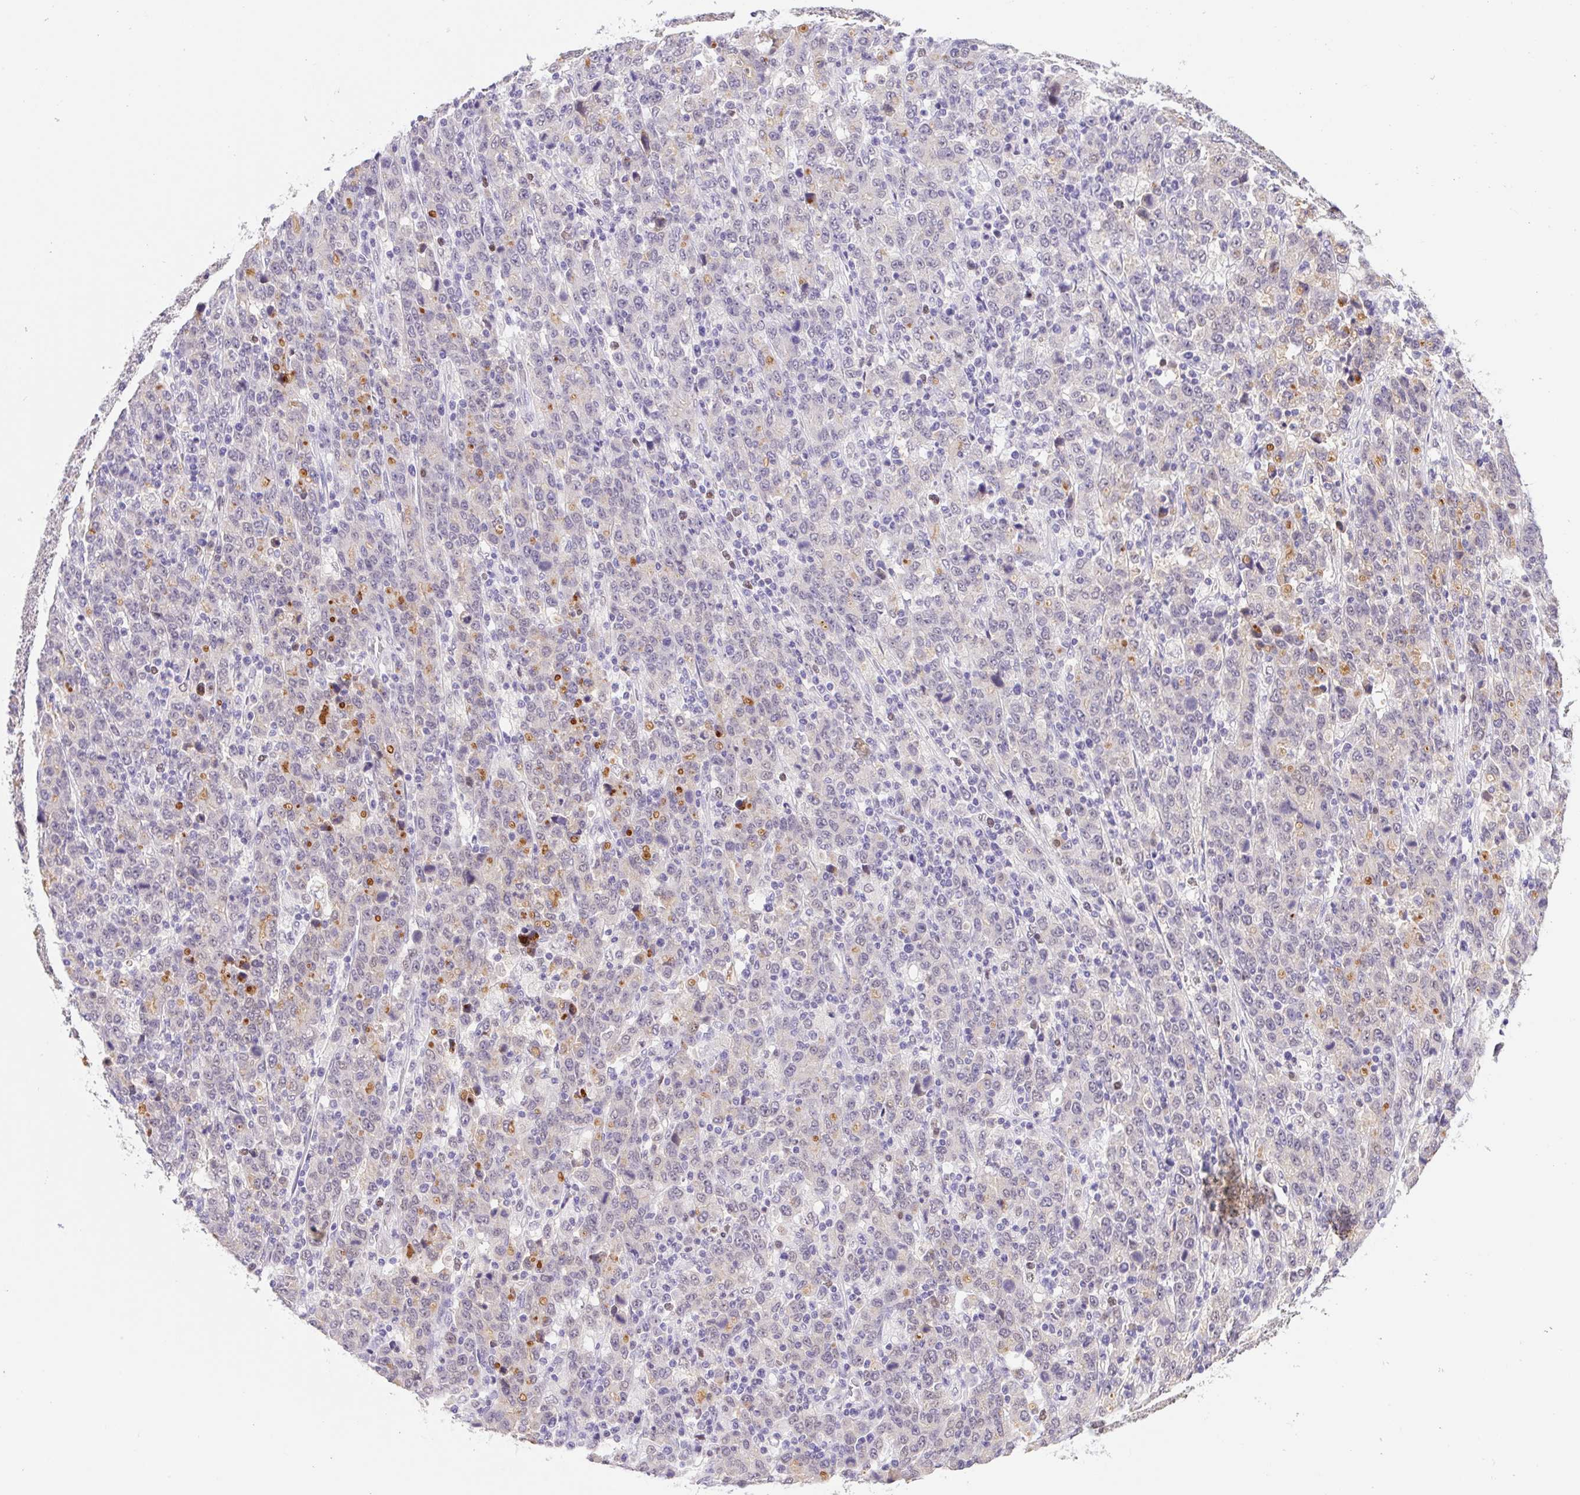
{"staining": {"intensity": "negative", "quantity": "none", "location": "none"}, "tissue": "stomach cancer", "cell_type": "Tumor cells", "image_type": "cancer", "snomed": [{"axis": "morphology", "description": "Adenocarcinoma, NOS"}, {"axis": "topography", "description": "Stomach, upper"}], "caption": "Immunohistochemistry (IHC) of stomach cancer (adenocarcinoma) demonstrates no staining in tumor cells.", "gene": "L3MBTL4", "patient": {"sex": "male", "age": 69}}